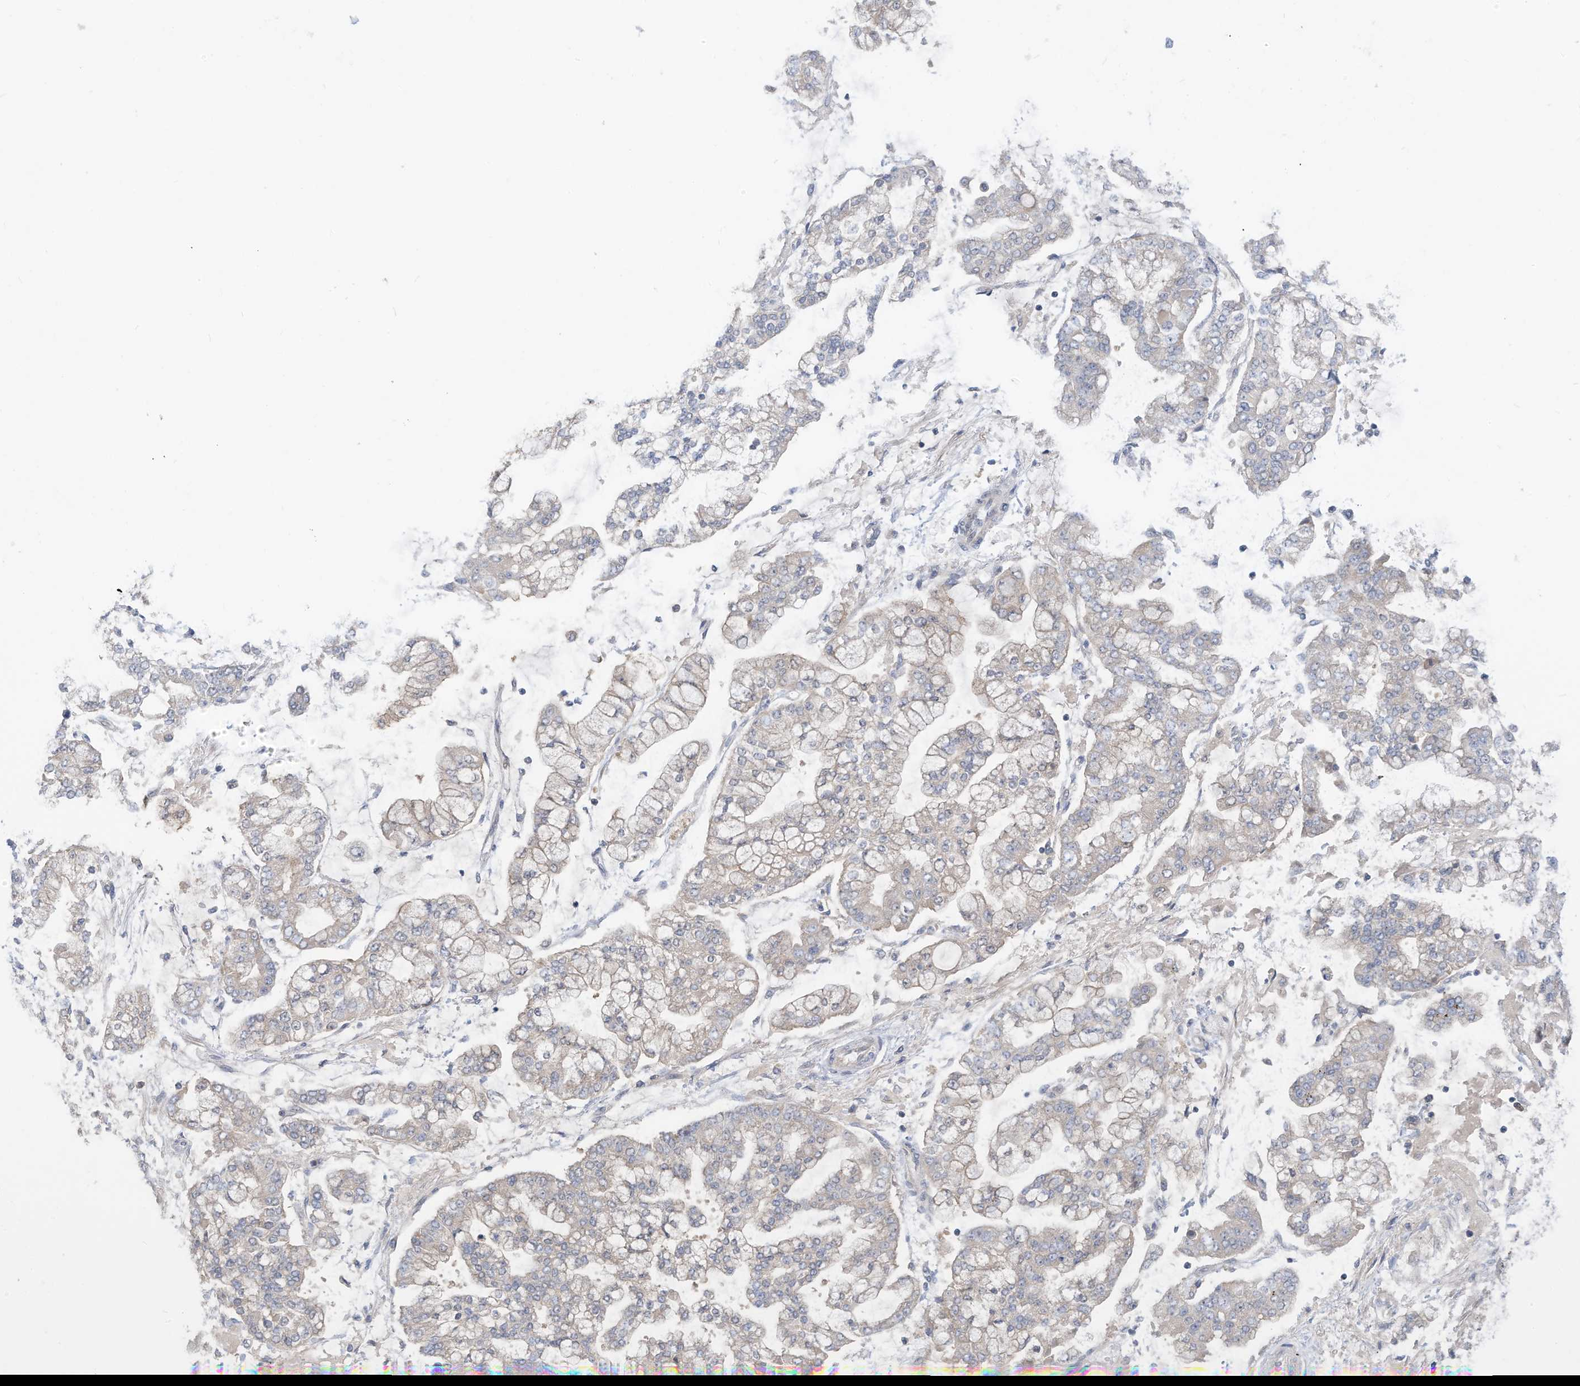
{"staining": {"intensity": "weak", "quantity": "<25%", "location": "cytoplasmic/membranous"}, "tissue": "stomach cancer", "cell_type": "Tumor cells", "image_type": "cancer", "snomed": [{"axis": "morphology", "description": "Normal tissue, NOS"}, {"axis": "morphology", "description": "Adenocarcinoma, NOS"}, {"axis": "topography", "description": "Stomach, upper"}, {"axis": "topography", "description": "Stomach"}], "caption": "A photomicrograph of stomach cancer (adenocarcinoma) stained for a protein demonstrates no brown staining in tumor cells.", "gene": "LRRN2", "patient": {"sex": "male", "age": 76}}